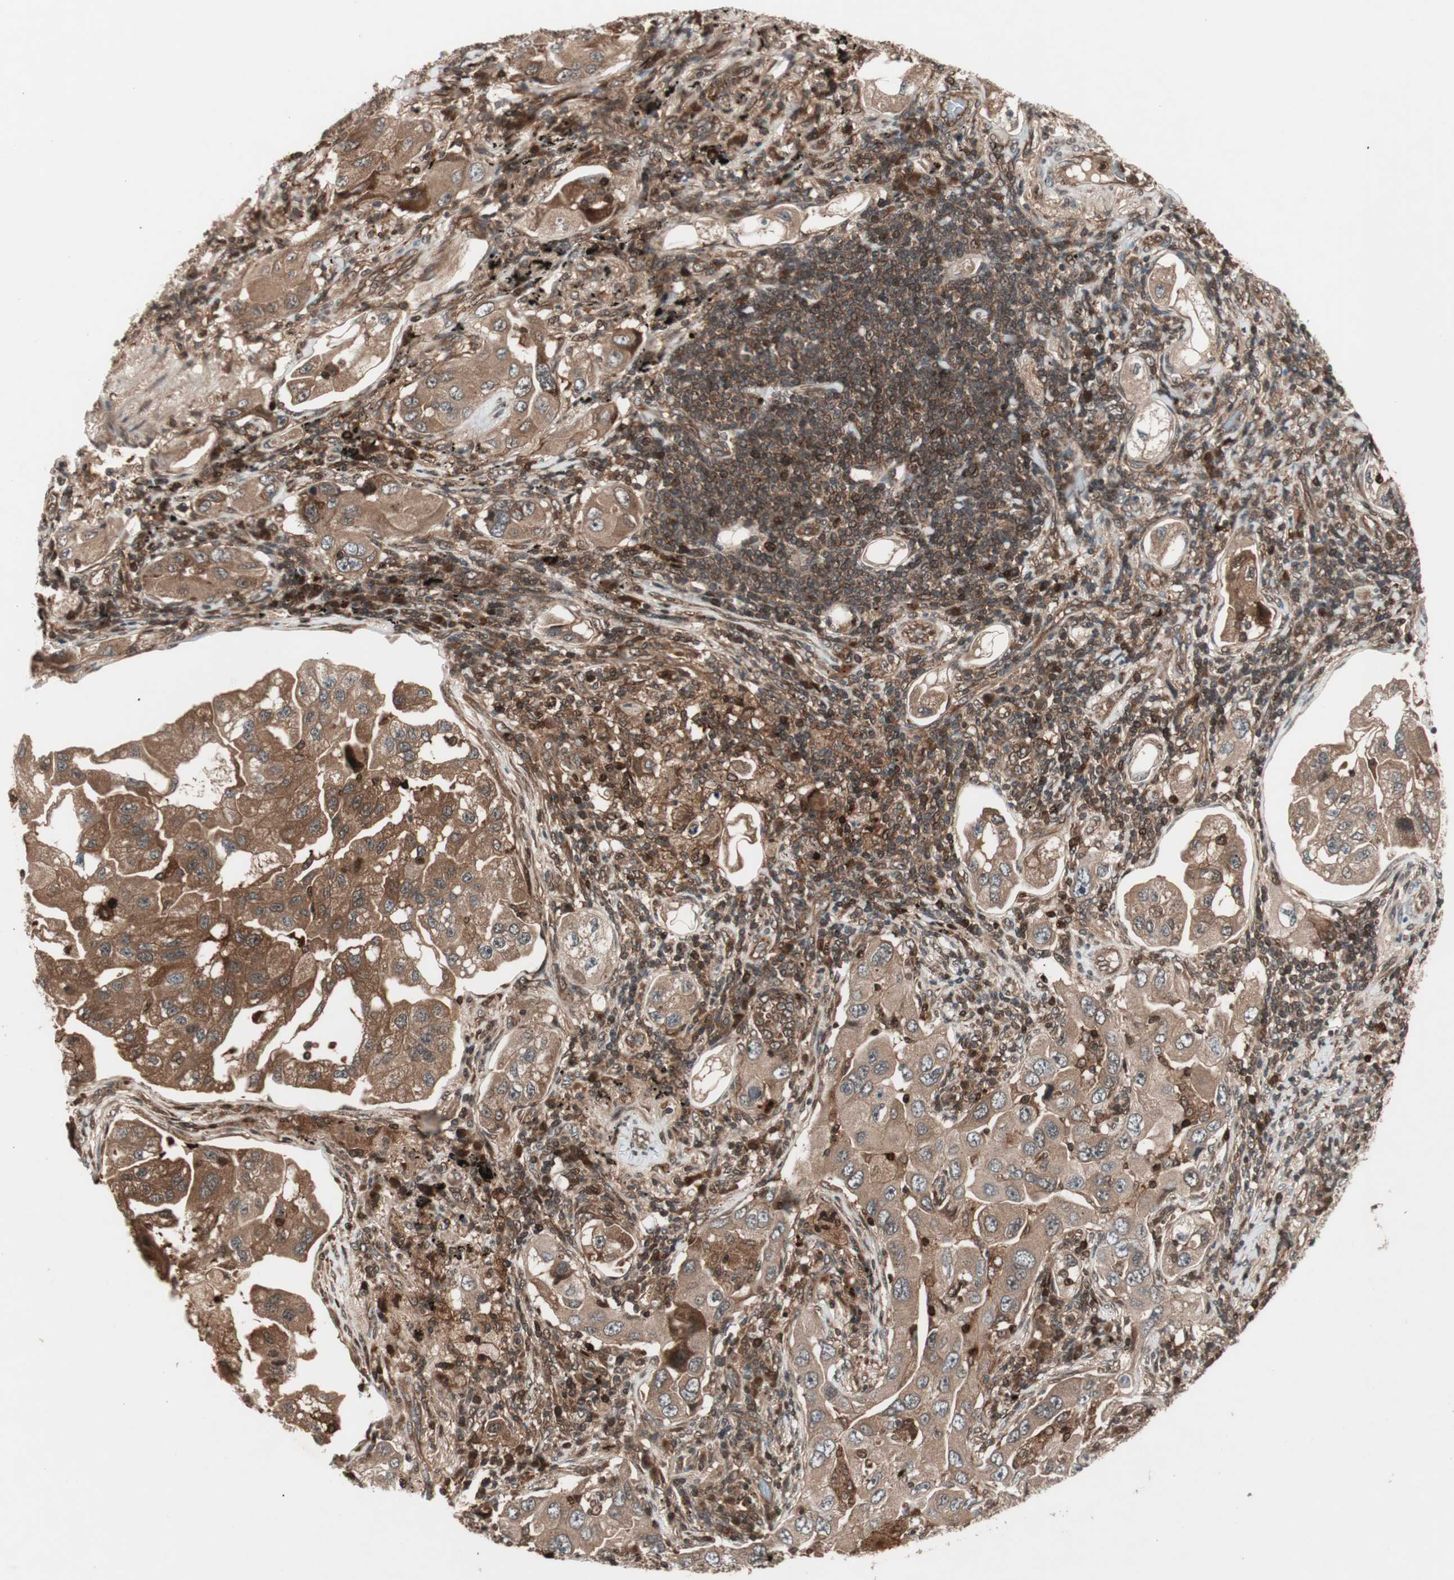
{"staining": {"intensity": "moderate", "quantity": ">75%", "location": "cytoplasmic/membranous"}, "tissue": "lung cancer", "cell_type": "Tumor cells", "image_type": "cancer", "snomed": [{"axis": "morphology", "description": "Adenocarcinoma, NOS"}, {"axis": "topography", "description": "Lung"}], "caption": "Lung cancer (adenocarcinoma) stained with a brown dye reveals moderate cytoplasmic/membranous positive staining in approximately >75% of tumor cells.", "gene": "PRKG2", "patient": {"sex": "female", "age": 65}}